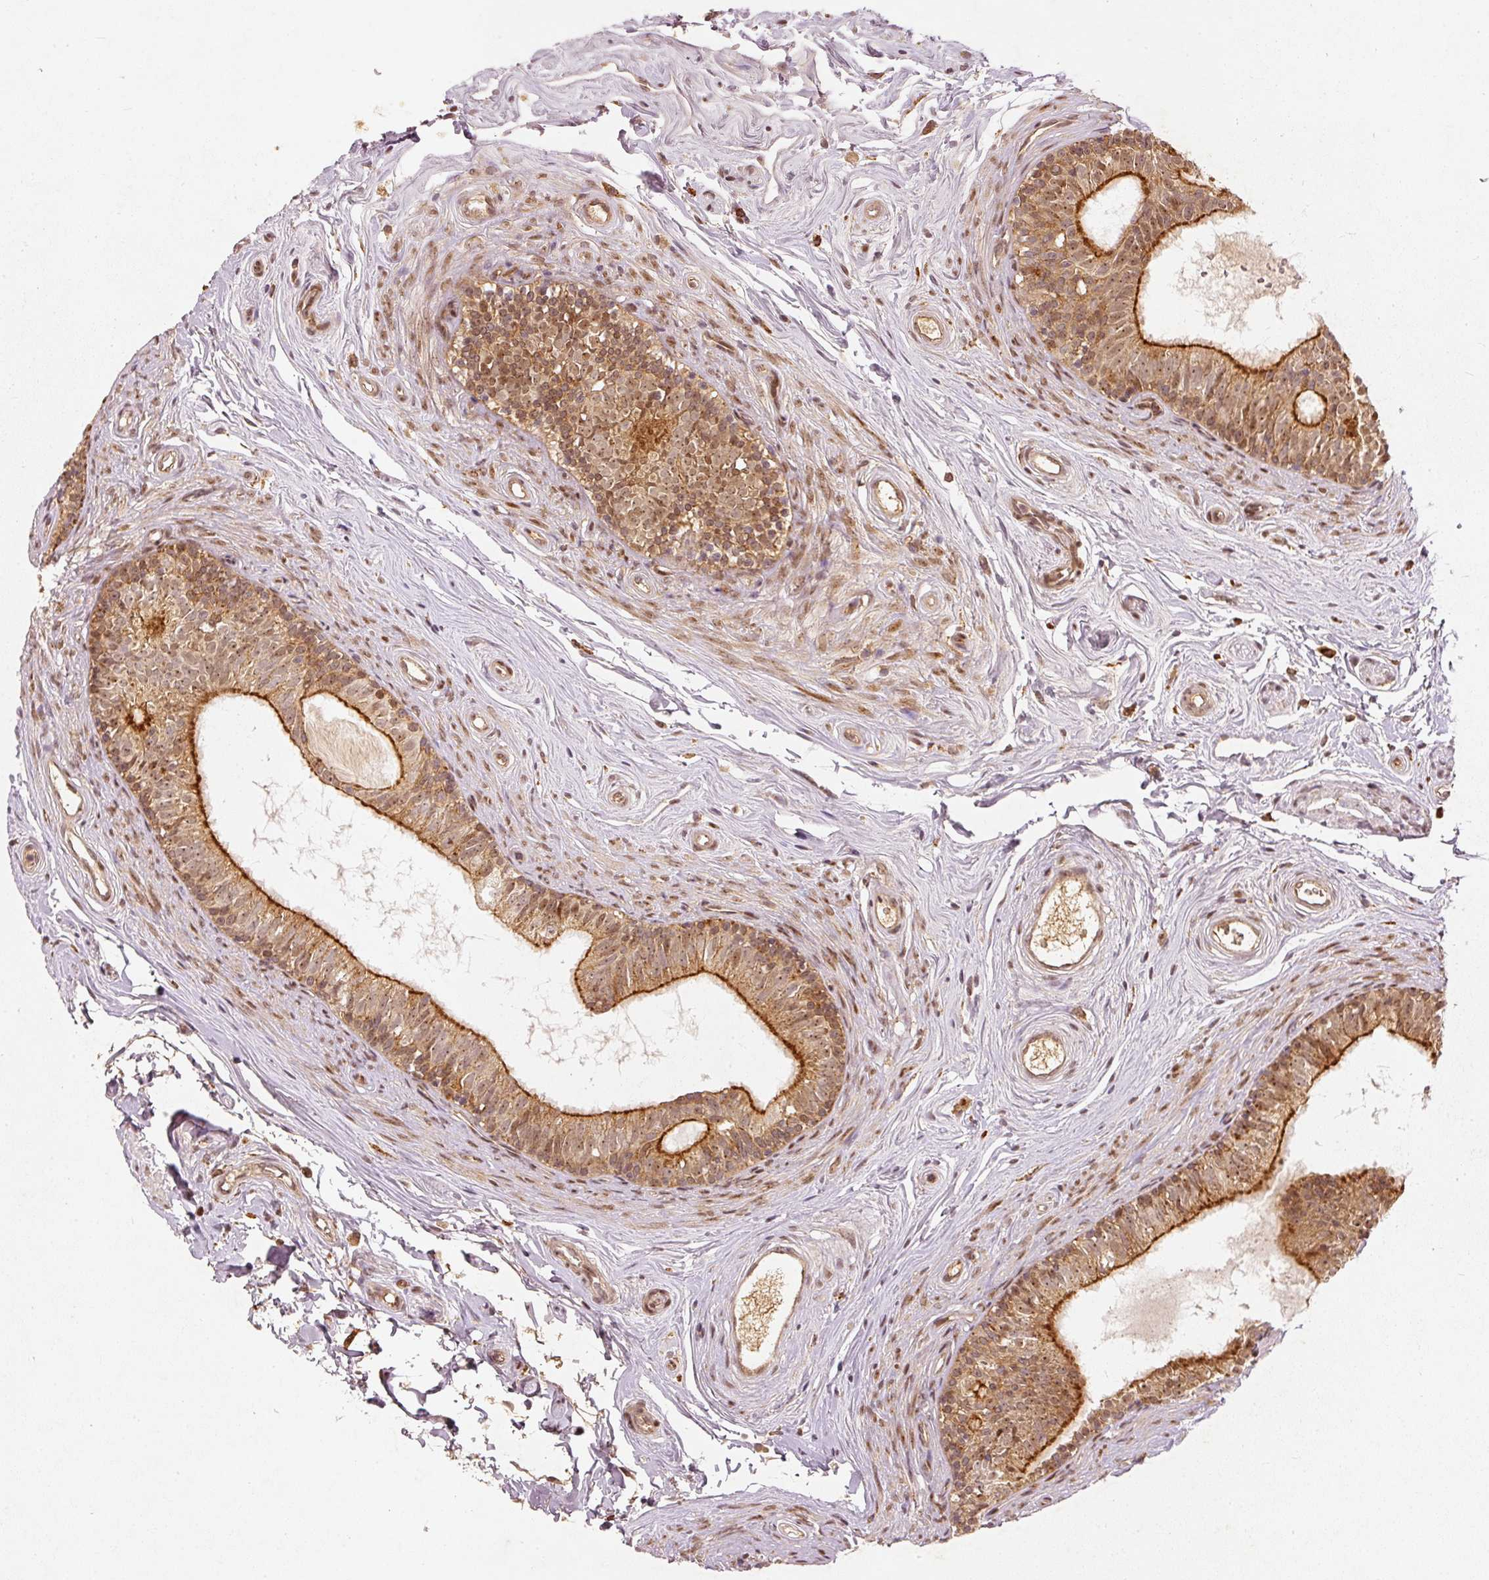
{"staining": {"intensity": "moderate", "quantity": ">75%", "location": "cytoplasmic/membranous,nuclear"}, "tissue": "epididymis", "cell_type": "Glandular cells", "image_type": "normal", "snomed": [{"axis": "morphology", "description": "Normal tissue, NOS"}, {"axis": "topography", "description": "Epididymis"}], "caption": "Immunohistochemical staining of normal human epididymis shows medium levels of moderate cytoplasmic/membranous,nuclear staining in approximately >75% of glandular cells. The protein of interest is stained brown, and the nuclei are stained in blue (DAB (3,3'-diaminobenzidine) IHC with brightfield microscopy, high magnification).", "gene": "ZNF580", "patient": {"sex": "male", "age": 45}}